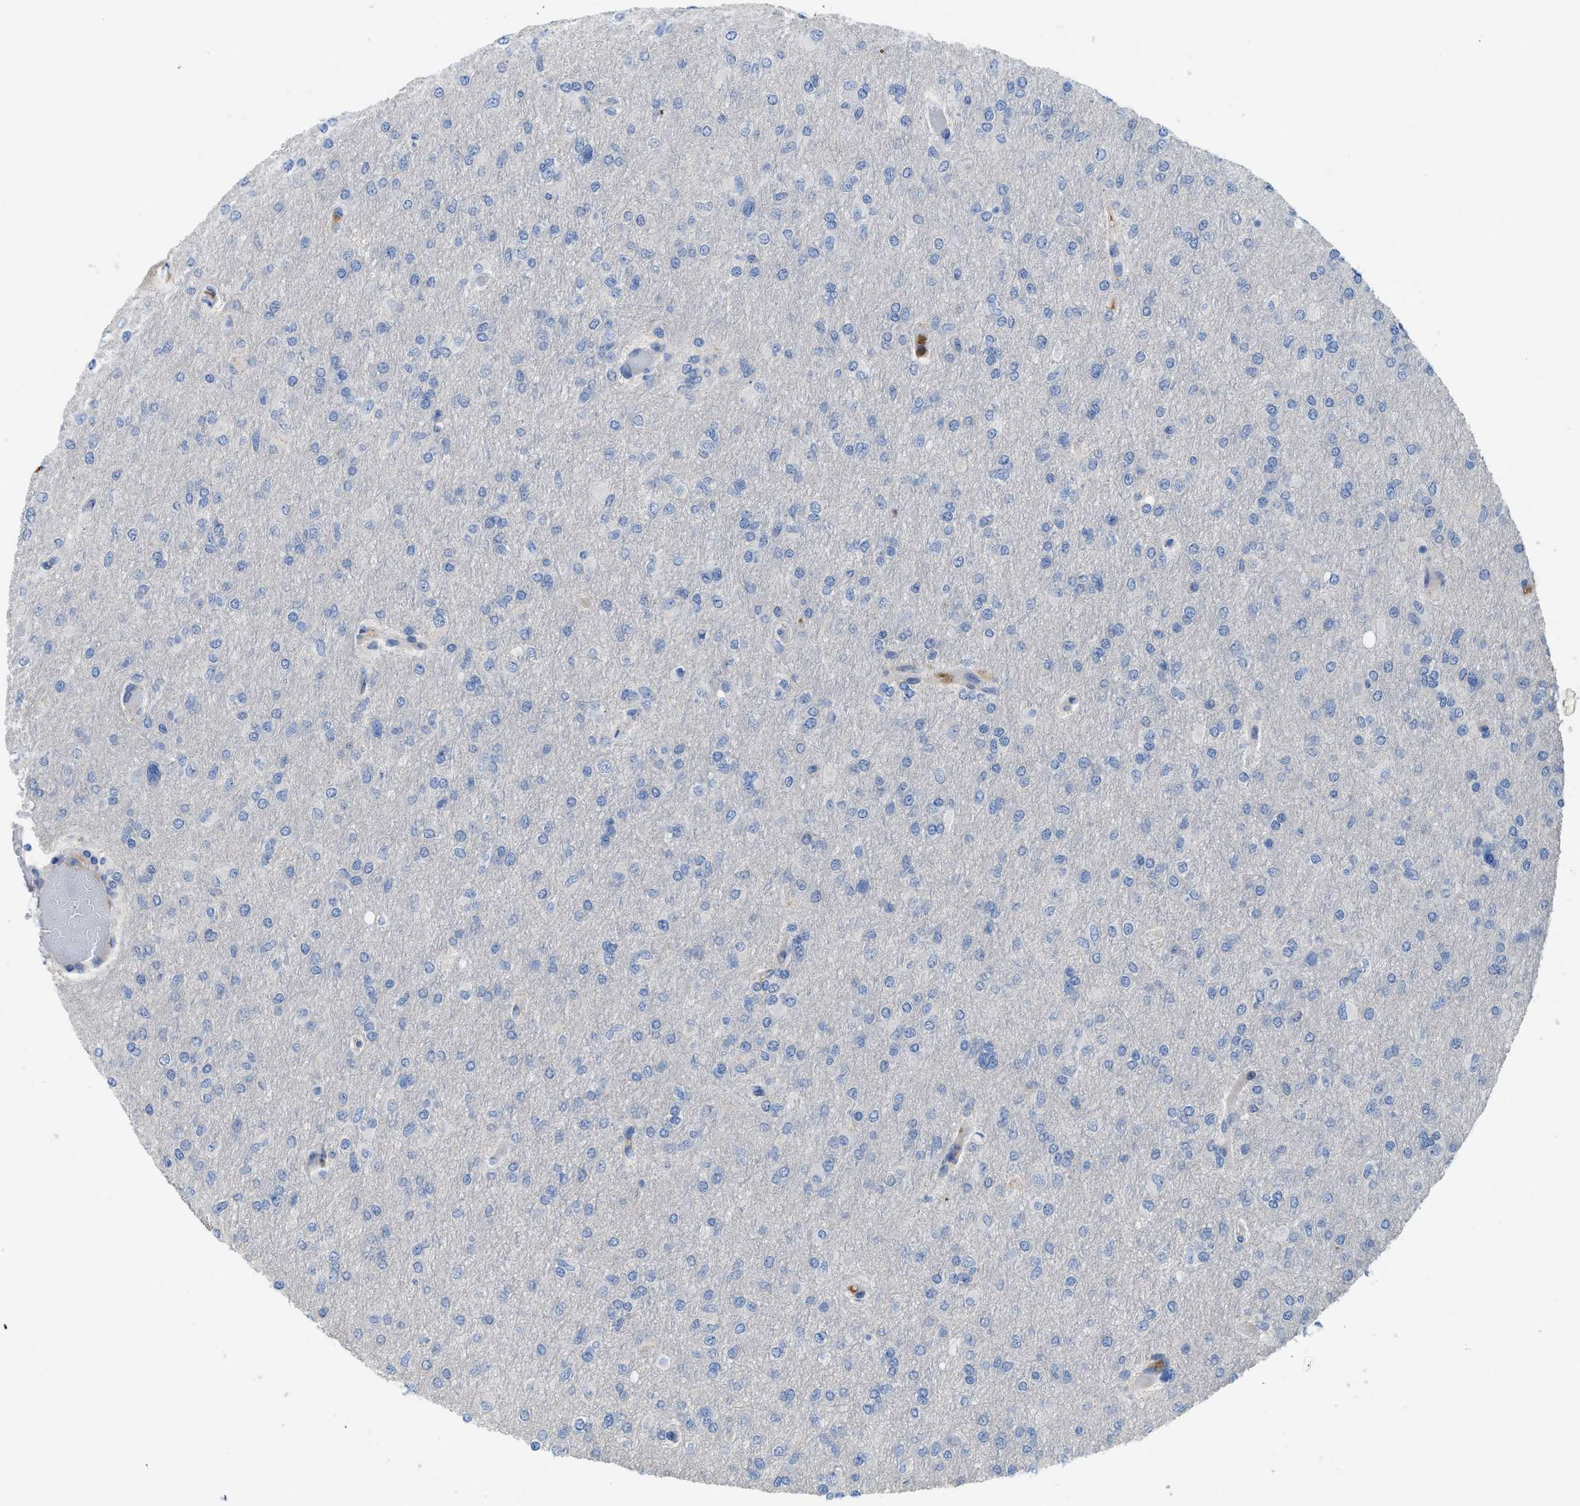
{"staining": {"intensity": "negative", "quantity": "none", "location": "none"}, "tissue": "glioma", "cell_type": "Tumor cells", "image_type": "cancer", "snomed": [{"axis": "morphology", "description": "Glioma, malignant, High grade"}, {"axis": "topography", "description": "Cerebral cortex"}], "caption": "IHC image of malignant high-grade glioma stained for a protein (brown), which reveals no staining in tumor cells.", "gene": "C1S", "patient": {"sex": "female", "age": 36}}